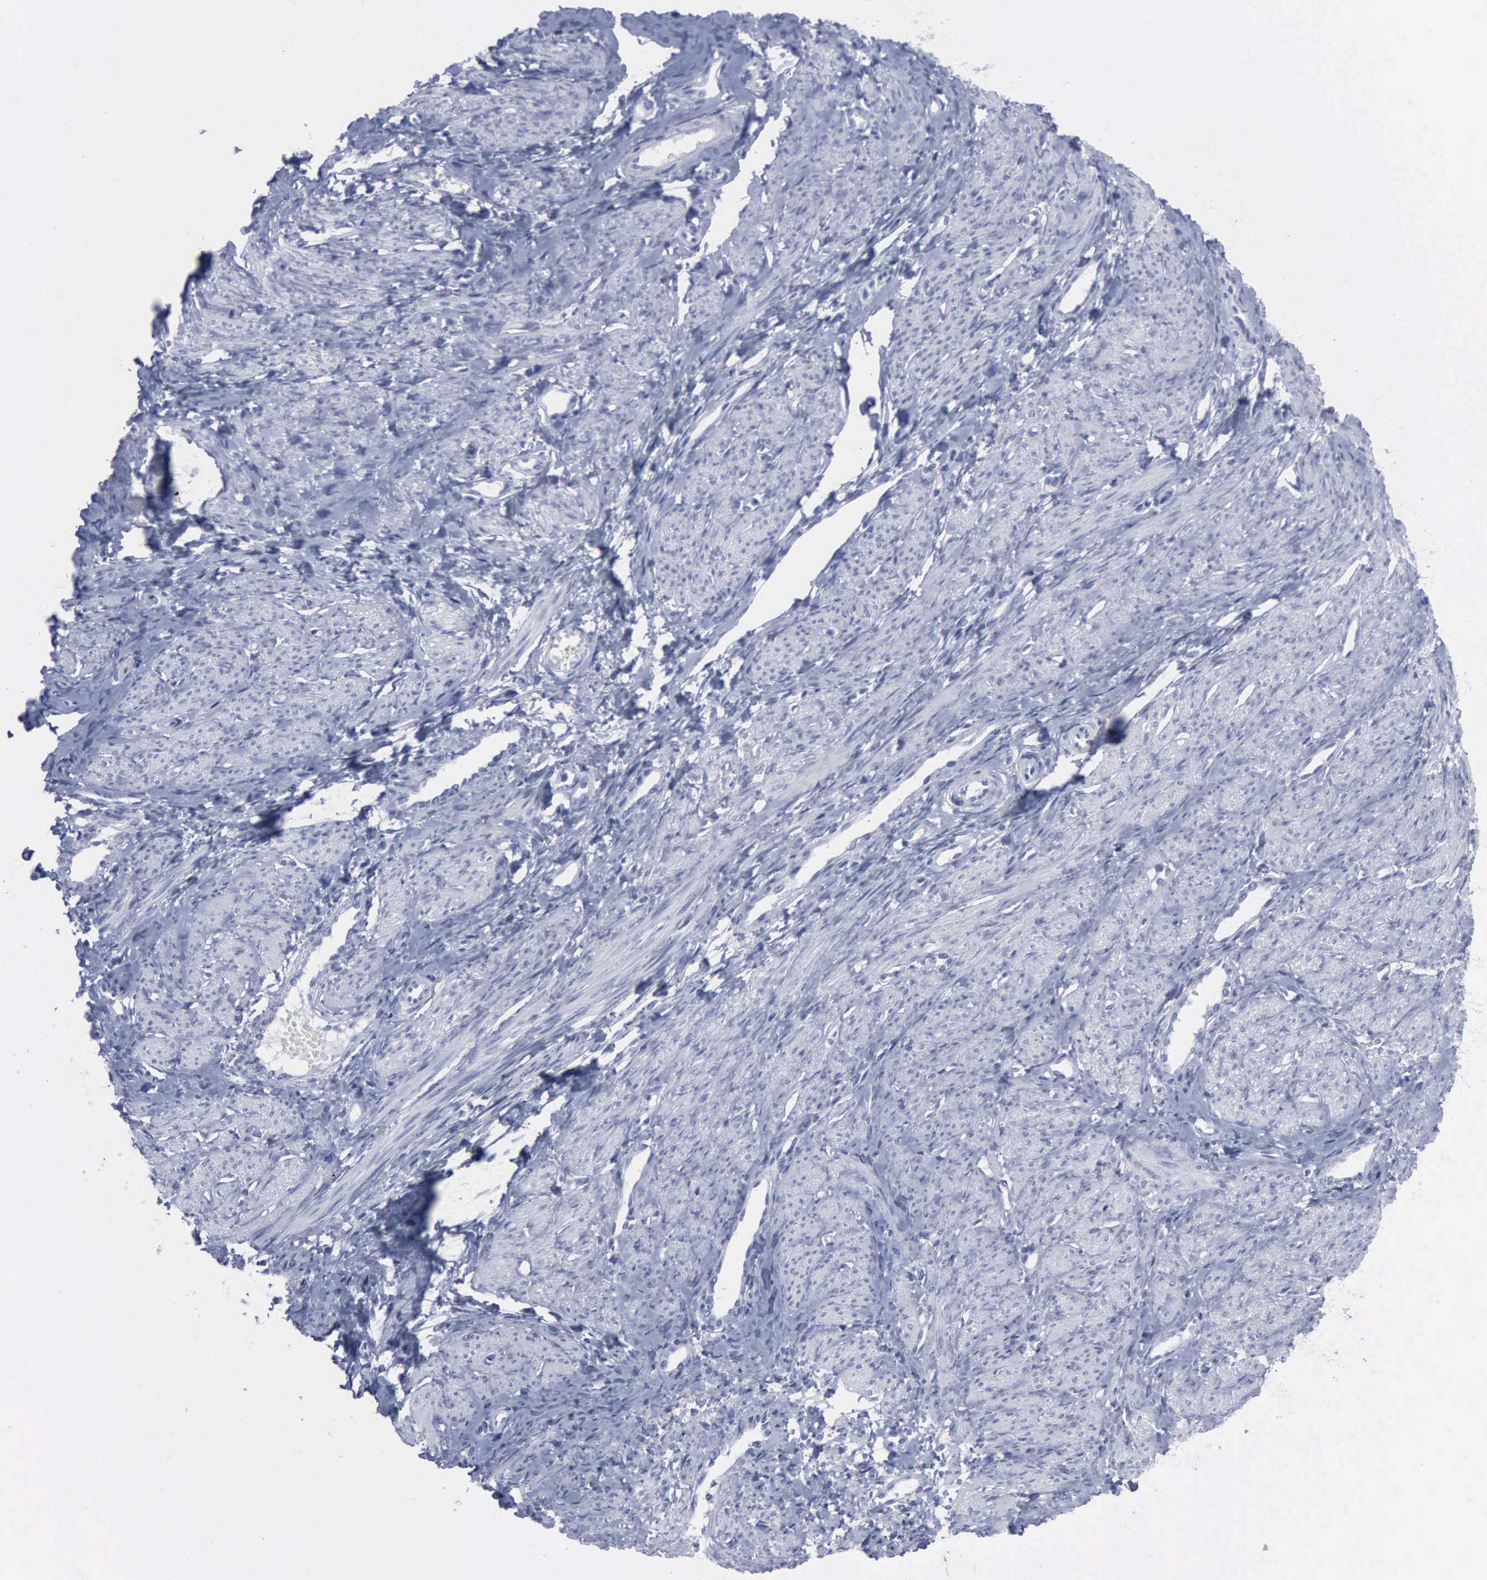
{"staining": {"intensity": "negative", "quantity": "none", "location": "none"}, "tissue": "smooth muscle", "cell_type": "Smooth muscle cells", "image_type": "normal", "snomed": [{"axis": "morphology", "description": "Normal tissue, NOS"}, {"axis": "topography", "description": "Smooth muscle"}, {"axis": "topography", "description": "Uterus"}], "caption": "An IHC histopathology image of unremarkable smooth muscle is shown. There is no staining in smooth muscle cells of smooth muscle. (IHC, brightfield microscopy, high magnification).", "gene": "CSTA", "patient": {"sex": "female", "age": 39}}